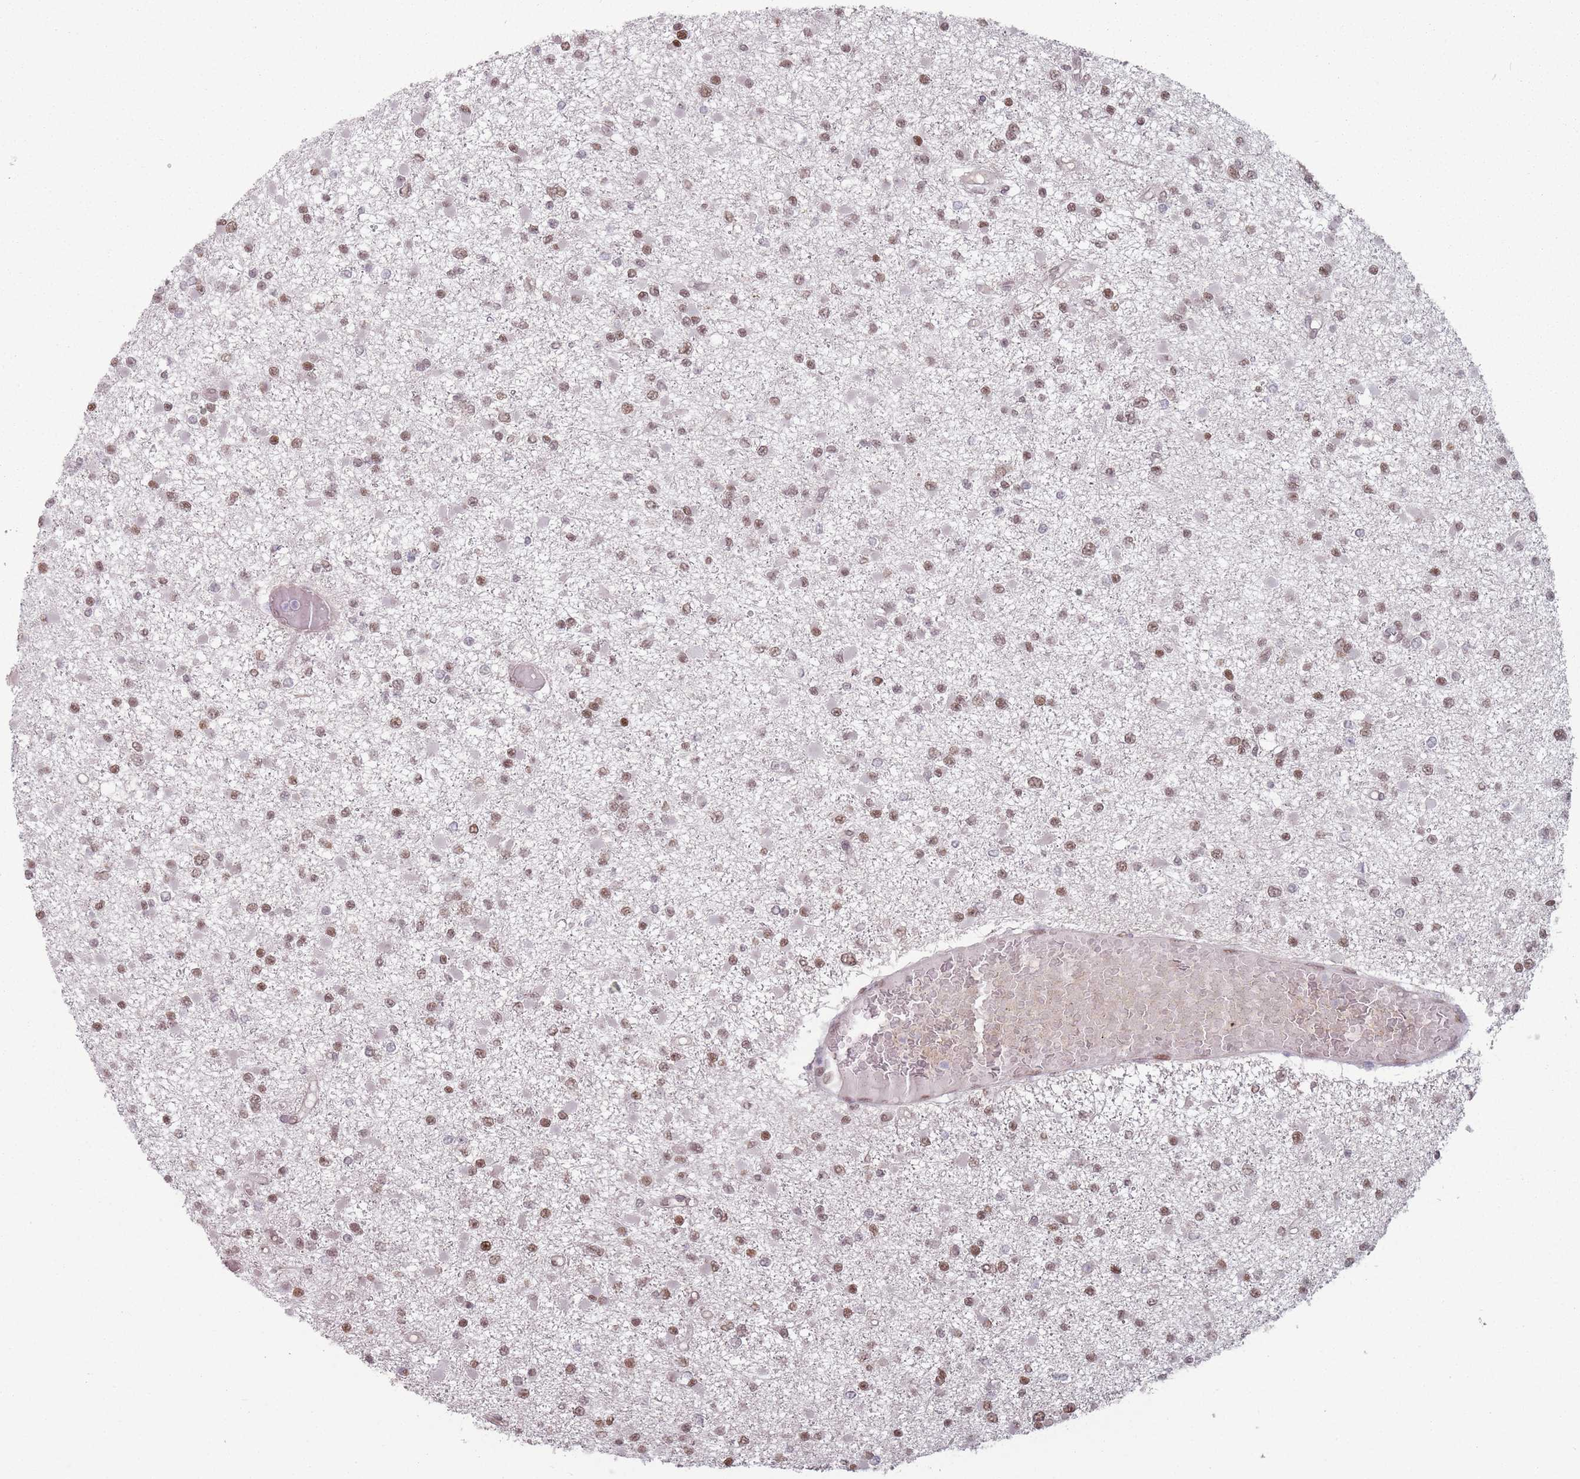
{"staining": {"intensity": "moderate", "quantity": ">75%", "location": "nuclear"}, "tissue": "glioma", "cell_type": "Tumor cells", "image_type": "cancer", "snomed": [{"axis": "morphology", "description": "Glioma, malignant, Low grade"}, {"axis": "topography", "description": "Brain"}], "caption": "Immunohistochemistry (IHC) staining of malignant low-grade glioma, which reveals medium levels of moderate nuclear staining in approximately >75% of tumor cells indicating moderate nuclear protein positivity. The staining was performed using DAB (3,3'-diaminobenzidine) (brown) for protein detection and nuclei were counterstained in hematoxylin (blue).", "gene": "SH3BGRL2", "patient": {"sex": "female", "age": 22}}